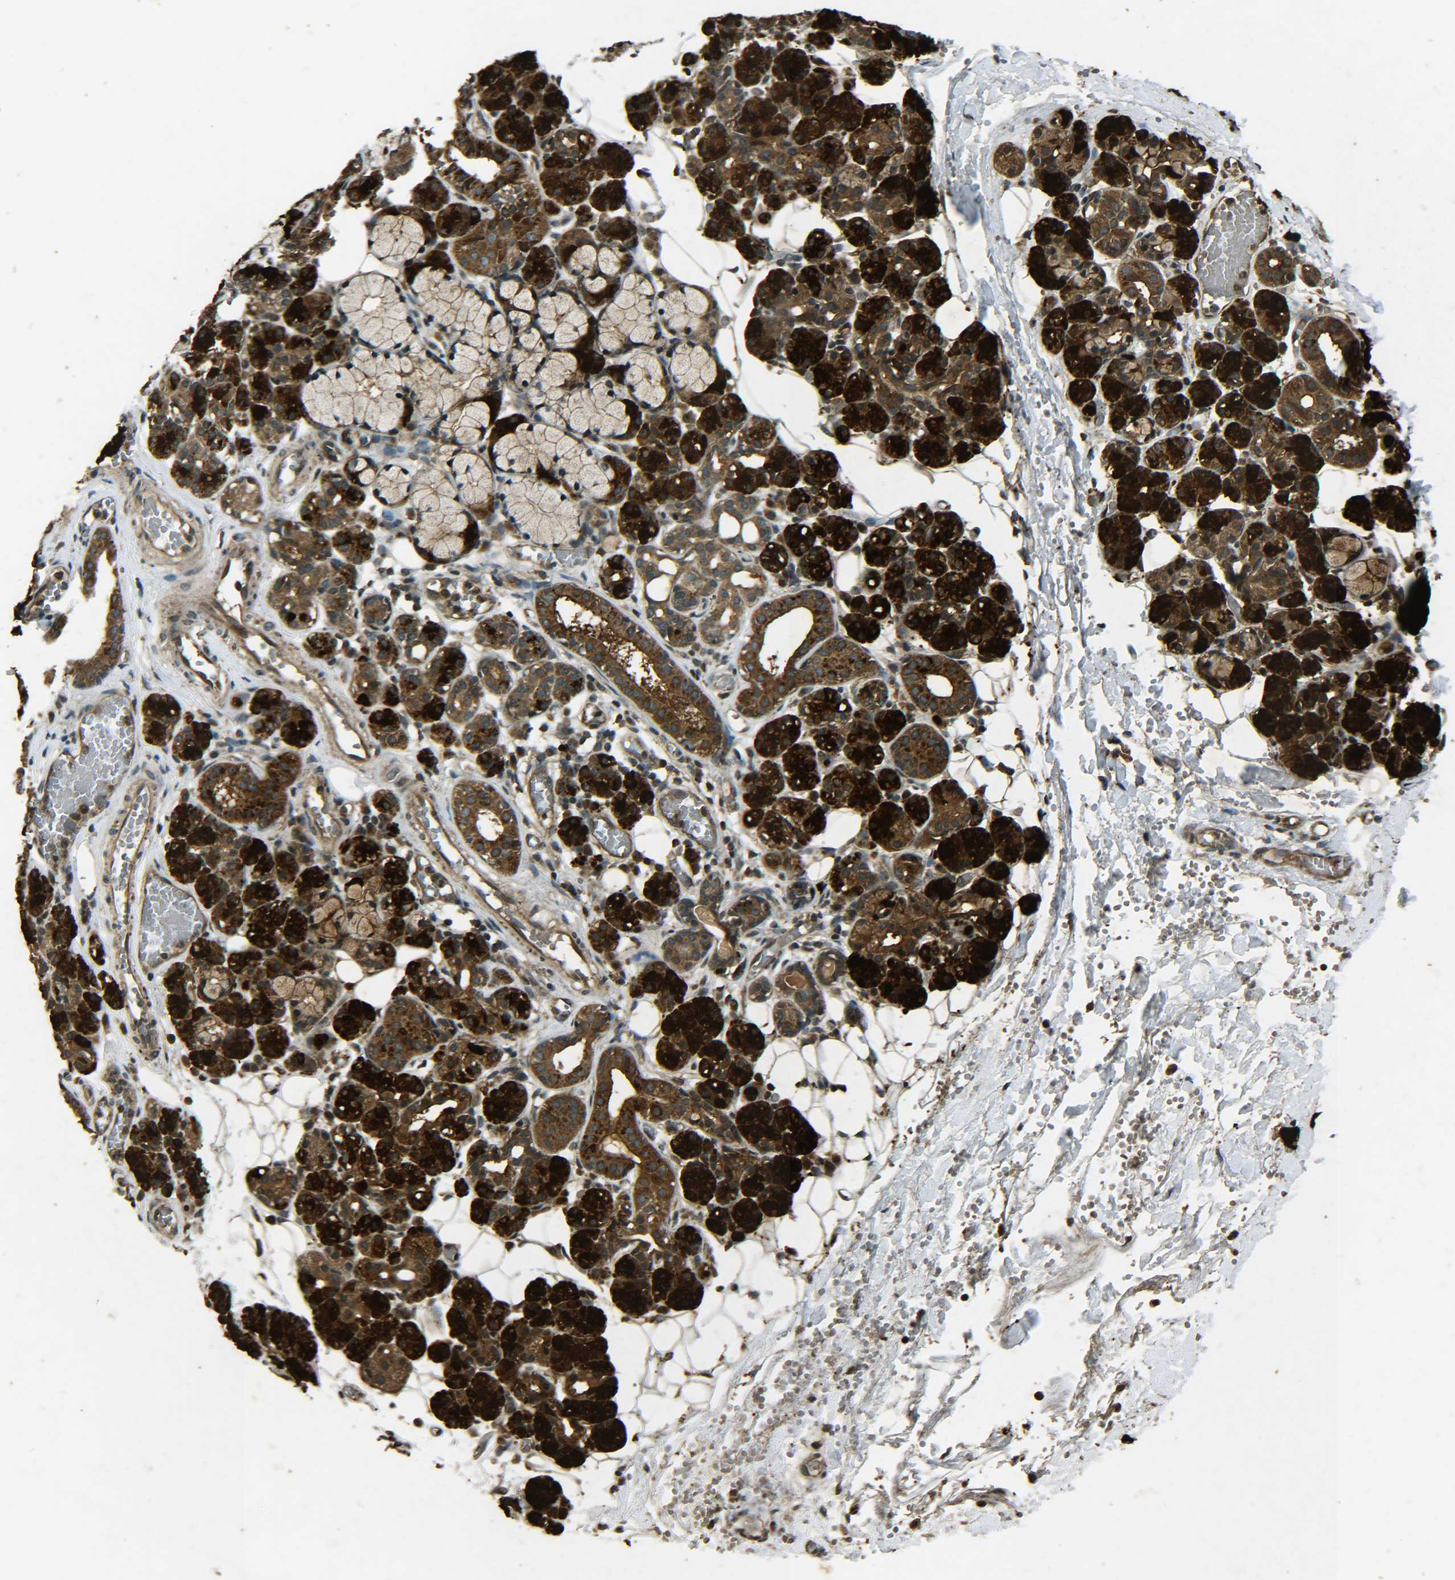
{"staining": {"intensity": "strong", "quantity": ">75%", "location": "cytoplasmic/membranous"}, "tissue": "salivary gland", "cell_type": "Glandular cells", "image_type": "normal", "snomed": [{"axis": "morphology", "description": "Normal tissue, NOS"}, {"axis": "topography", "description": "Salivary gland"}], "caption": "Strong cytoplasmic/membranous positivity is appreciated in about >75% of glandular cells in normal salivary gland.", "gene": "PLK2", "patient": {"sex": "male", "age": 63}}